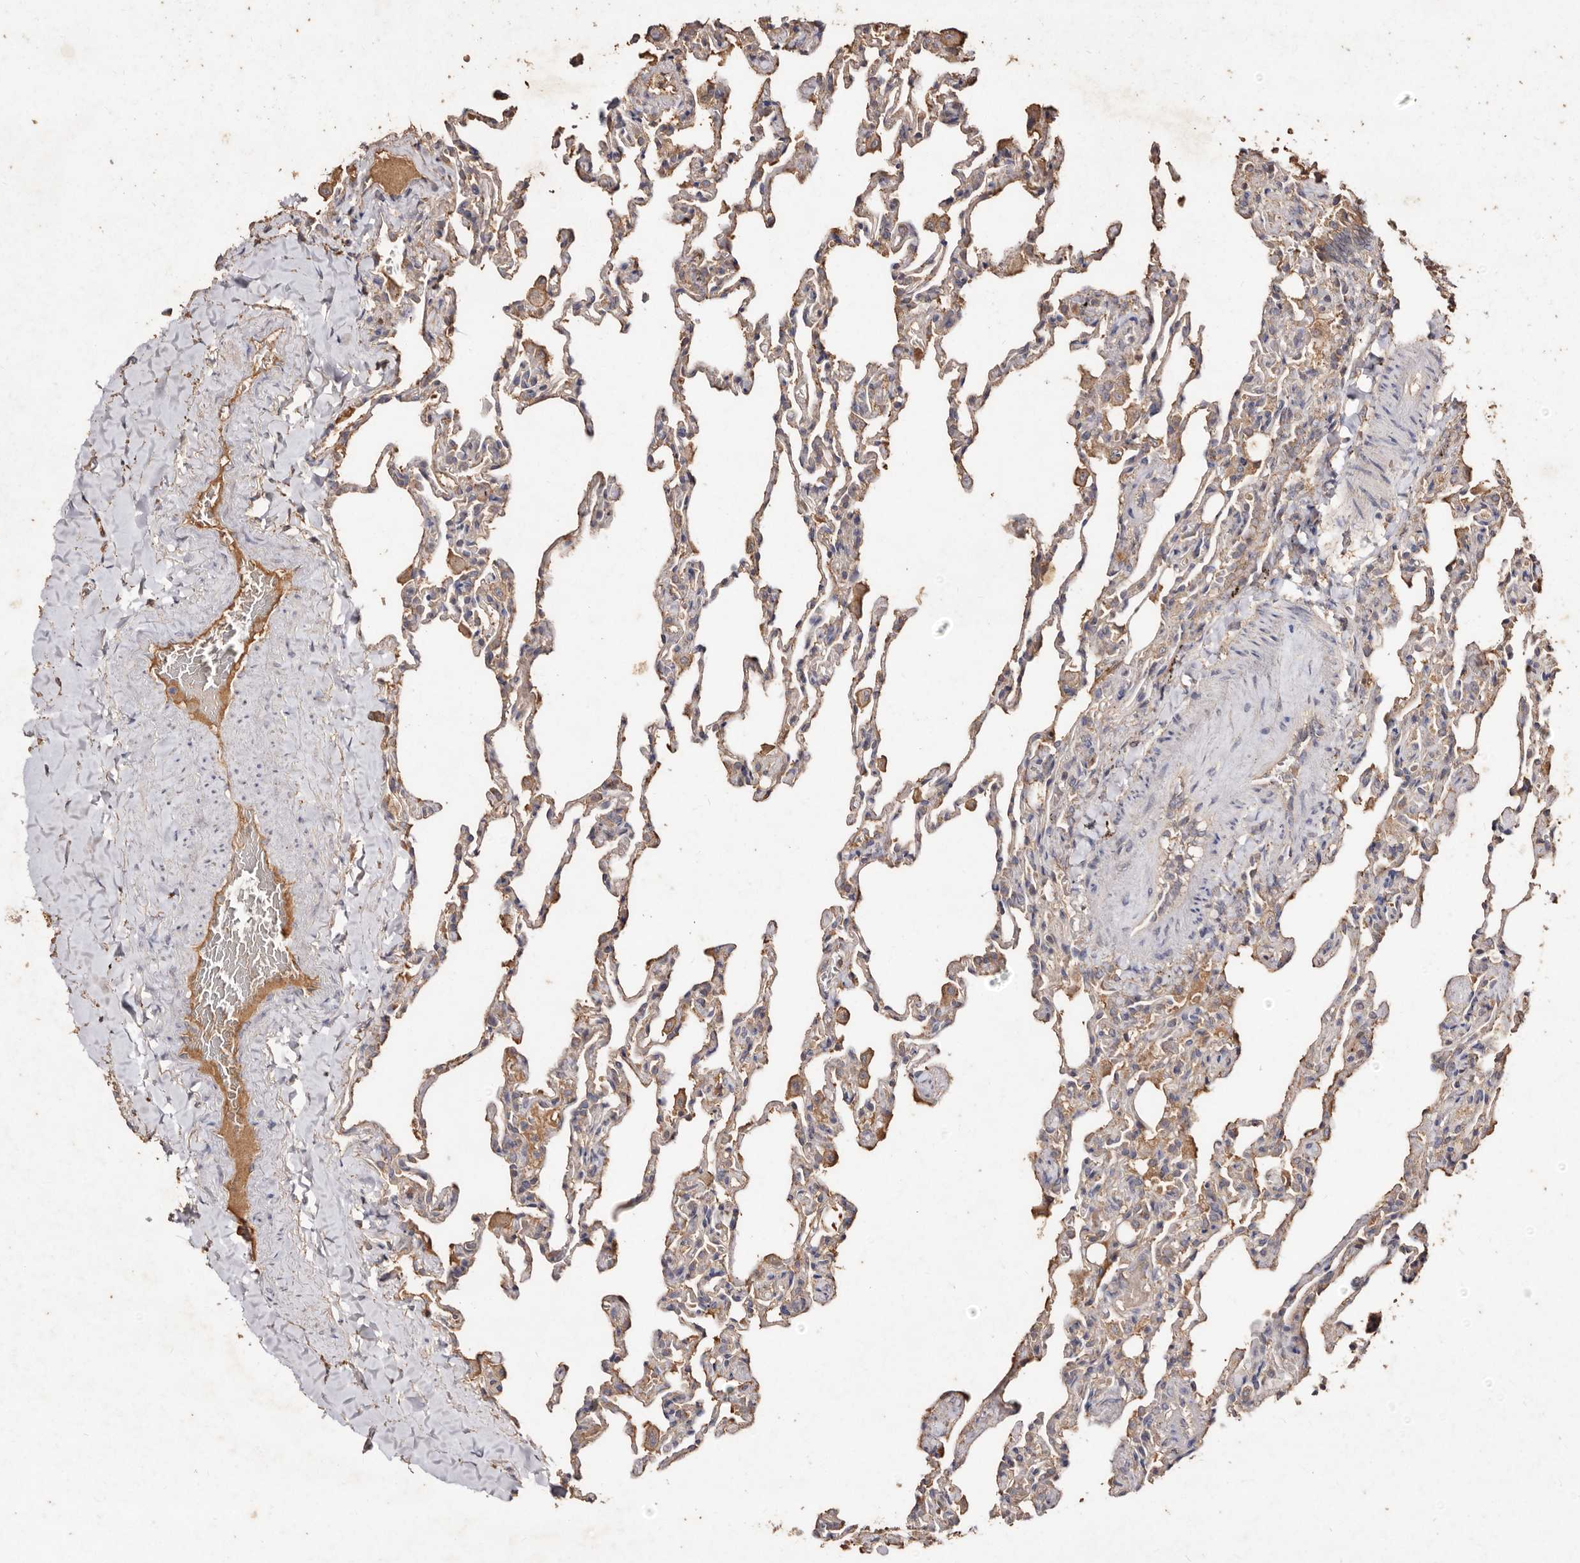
{"staining": {"intensity": "weak", "quantity": "<25%", "location": "cytoplasmic/membranous"}, "tissue": "lung", "cell_type": "Alveolar cells", "image_type": "normal", "snomed": [{"axis": "morphology", "description": "Normal tissue, NOS"}, {"axis": "topography", "description": "Lung"}], "caption": "Lung was stained to show a protein in brown. There is no significant positivity in alveolar cells.", "gene": "FARS2", "patient": {"sex": "male", "age": 20}}